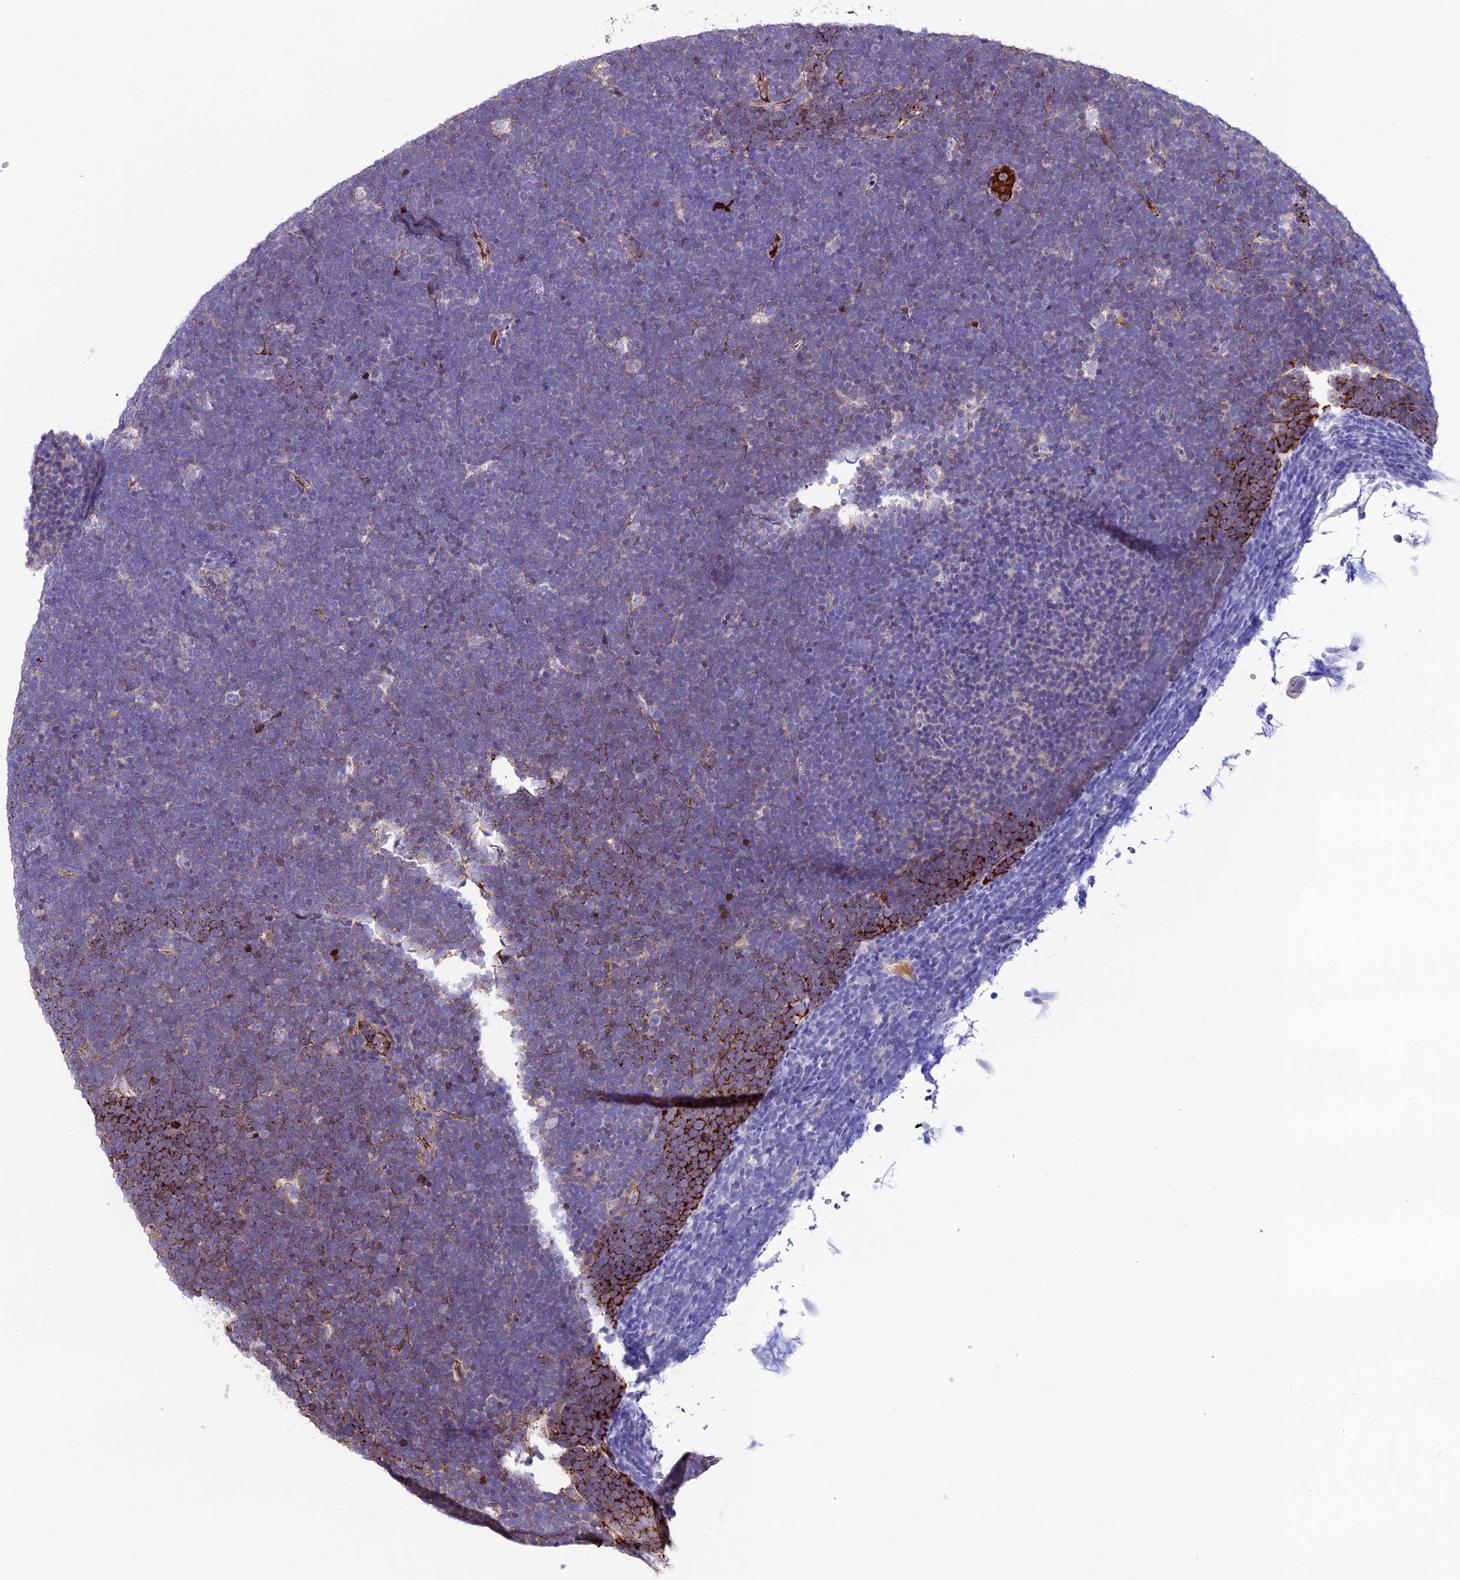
{"staining": {"intensity": "negative", "quantity": "none", "location": "none"}, "tissue": "lymphoma", "cell_type": "Tumor cells", "image_type": "cancer", "snomed": [{"axis": "morphology", "description": "Malignant lymphoma, non-Hodgkin's type, High grade"}, {"axis": "topography", "description": "Lymph node"}], "caption": "The histopathology image reveals no staining of tumor cells in malignant lymphoma, non-Hodgkin's type (high-grade).", "gene": "TCP11L2", "patient": {"sex": "male", "age": 13}}